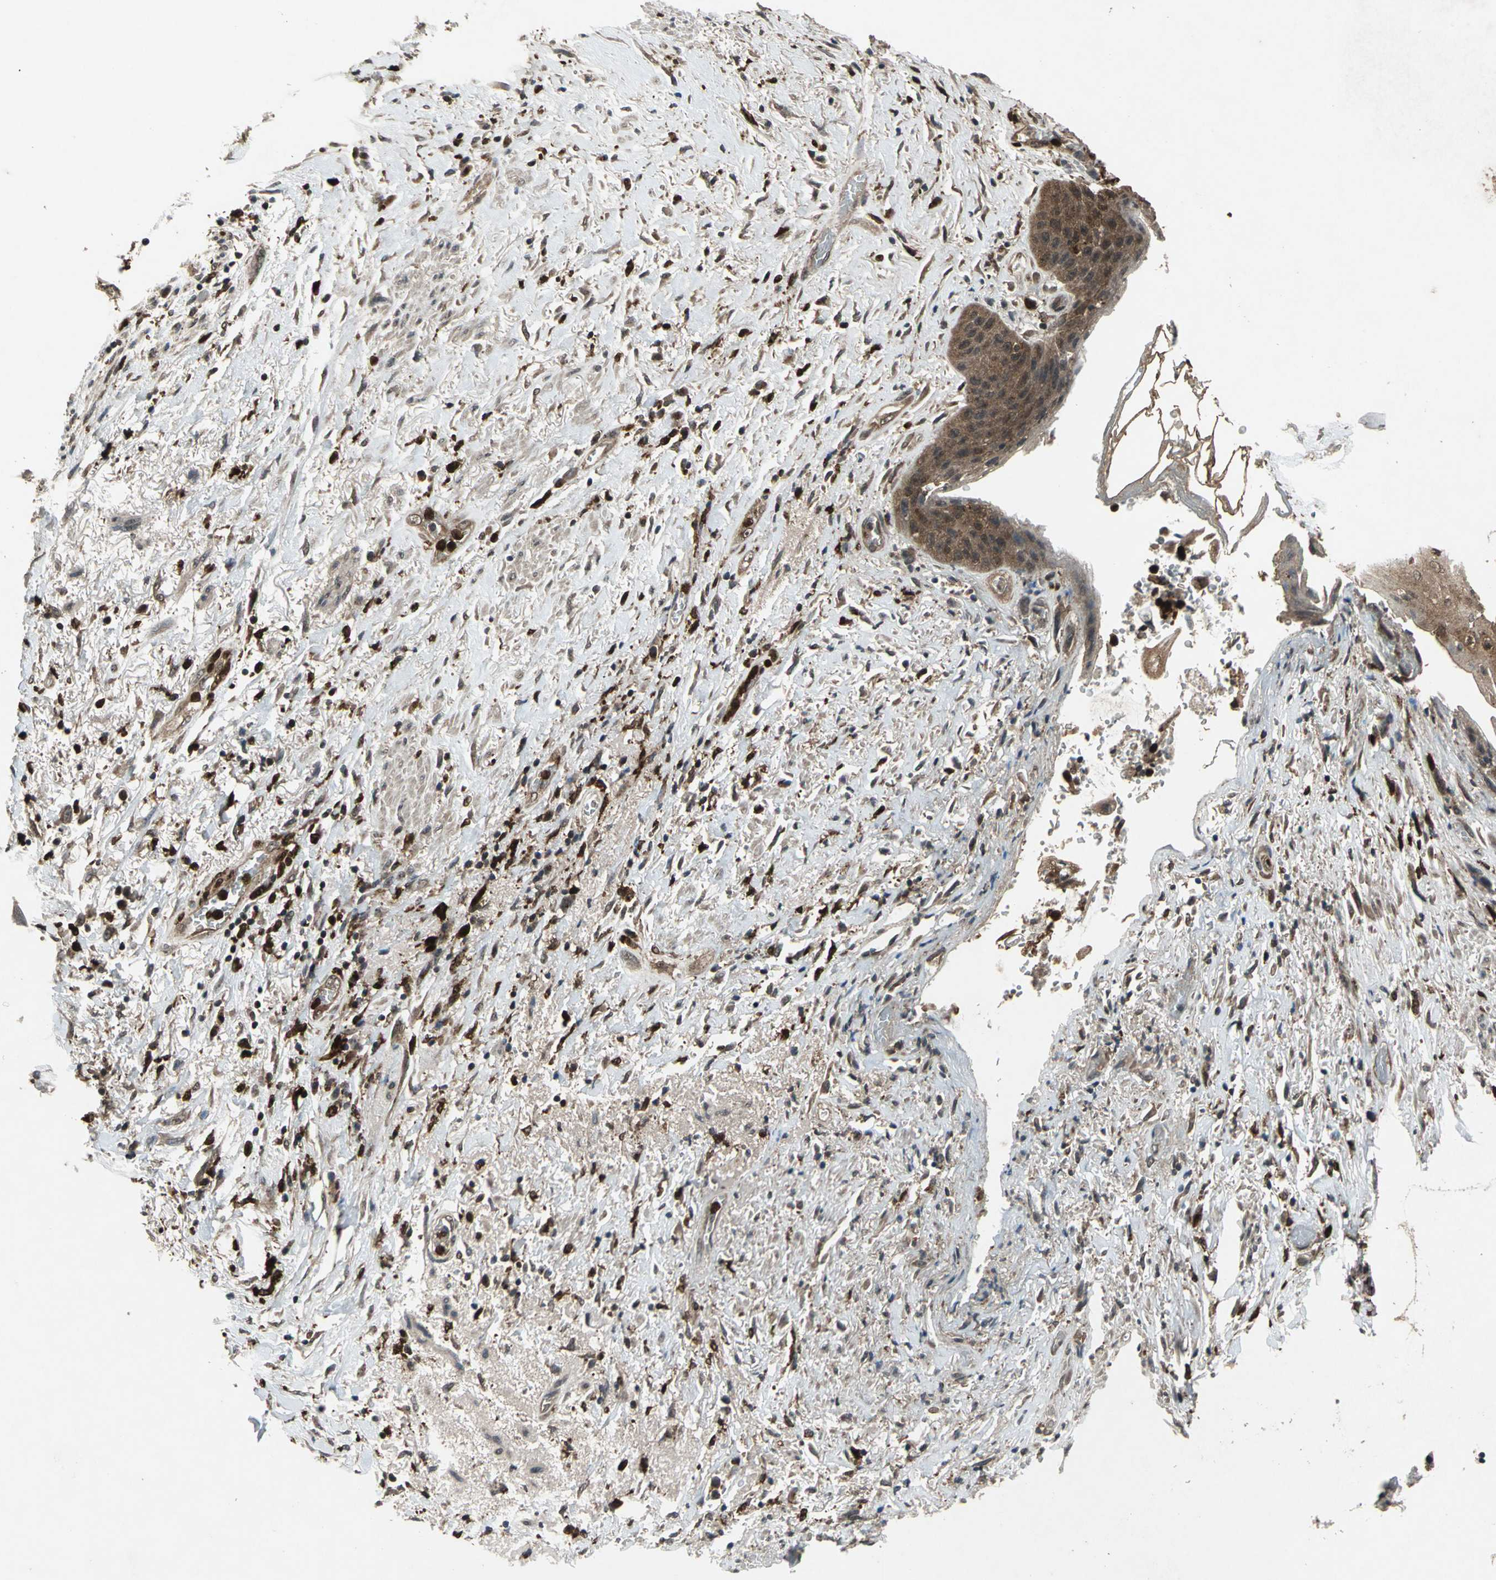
{"staining": {"intensity": "moderate", "quantity": ">75%", "location": "cytoplasmic/membranous,nuclear"}, "tissue": "skin", "cell_type": "Epidermal cells", "image_type": "normal", "snomed": [{"axis": "morphology", "description": "Normal tissue, NOS"}, {"axis": "topography", "description": "Anal"}], "caption": "This micrograph exhibits unremarkable skin stained with IHC to label a protein in brown. The cytoplasmic/membranous,nuclear of epidermal cells show moderate positivity for the protein. Nuclei are counter-stained blue.", "gene": "PYCARD", "patient": {"sex": "female", "age": 46}}